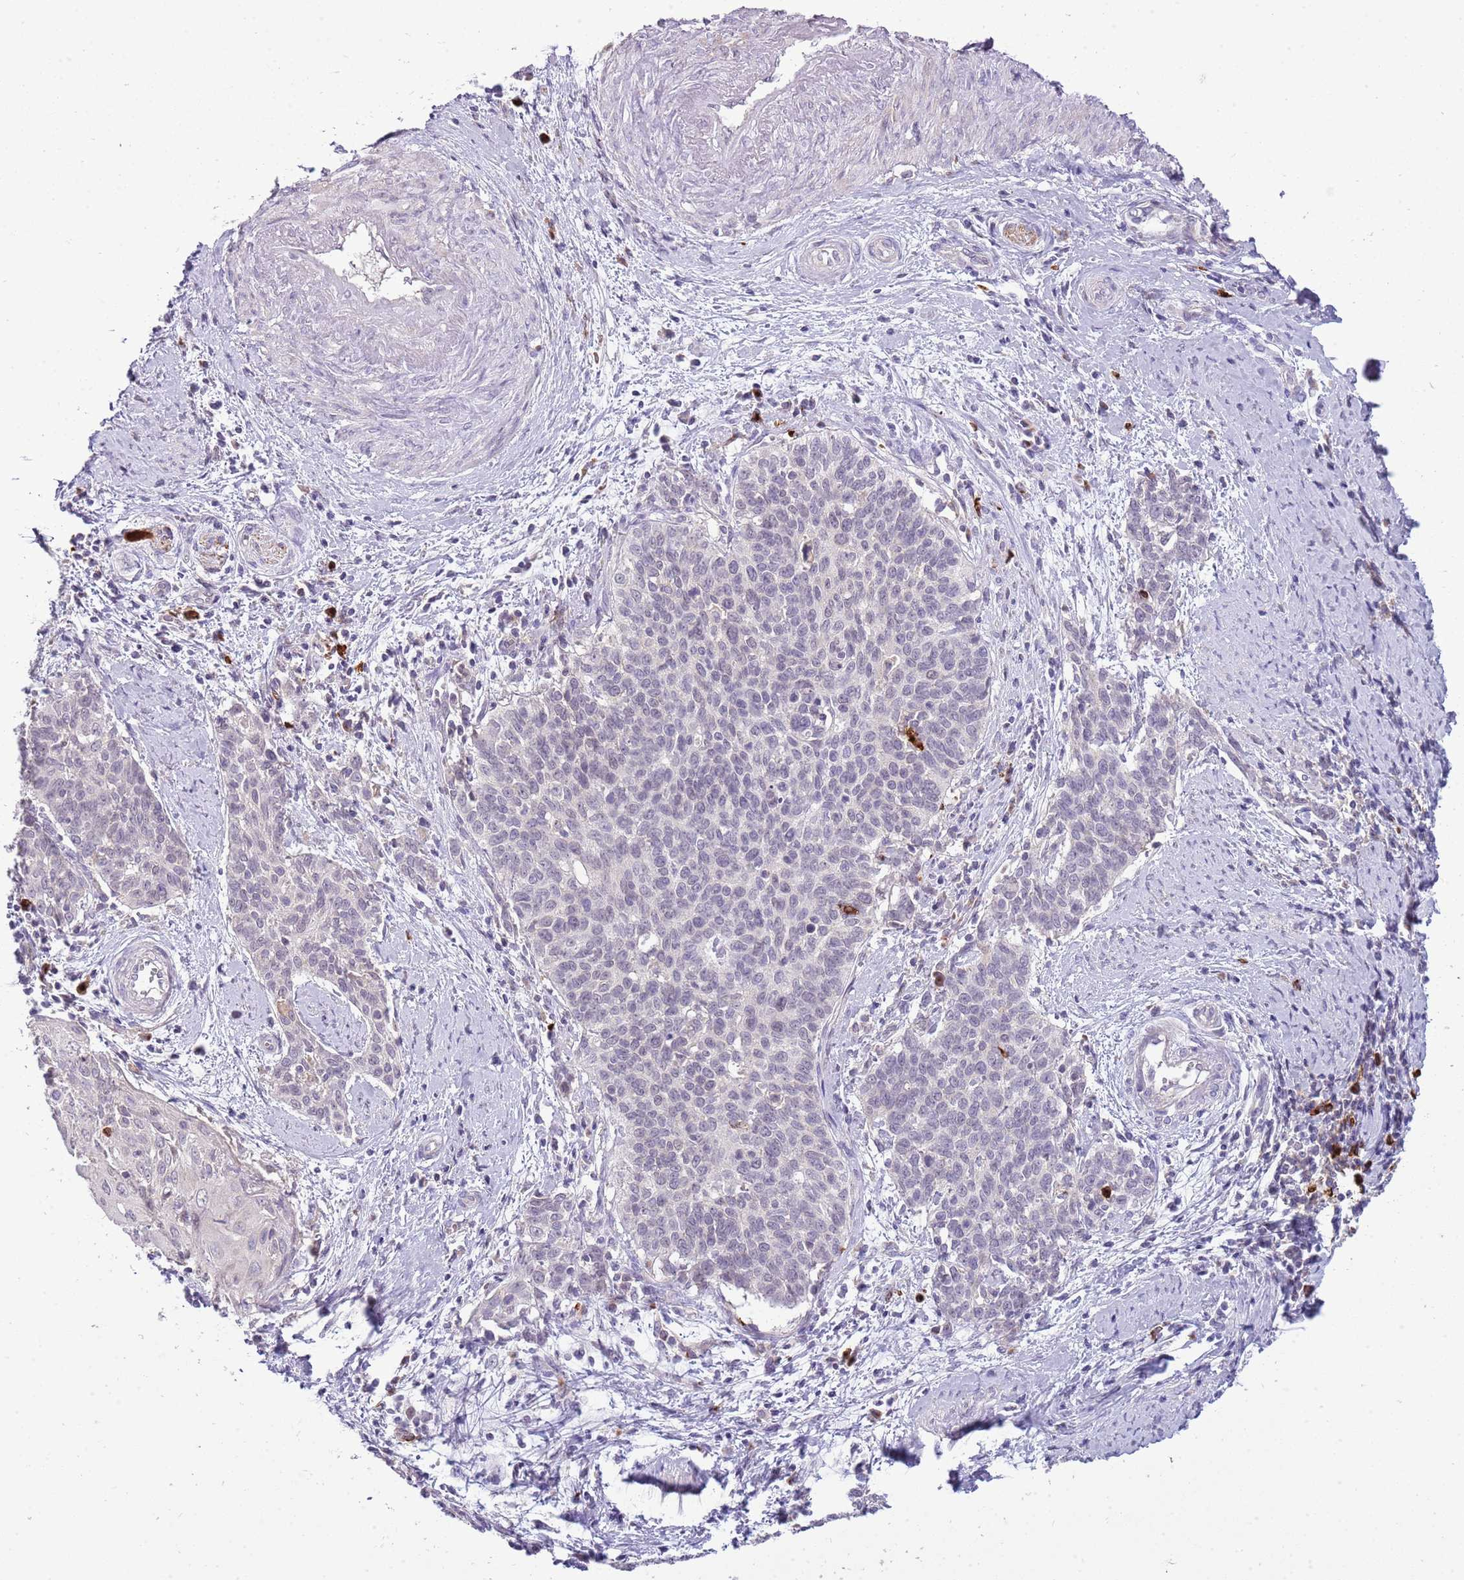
{"staining": {"intensity": "negative", "quantity": "none", "location": "none"}, "tissue": "cervical cancer", "cell_type": "Tumor cells", "image_type": "cancer", "snomed": [{"axis": "morphology", "description": "Squamous cell carcinoma, NOS"}, {"axis": "topography", "description": "Cervix"}], "caption": "Human cervical cancer stained for a protein using immunohistochemistry displays no staining in tumor cells.", "gene": "SCAMP5", "patient": {"sex": "female", "age": 39}}